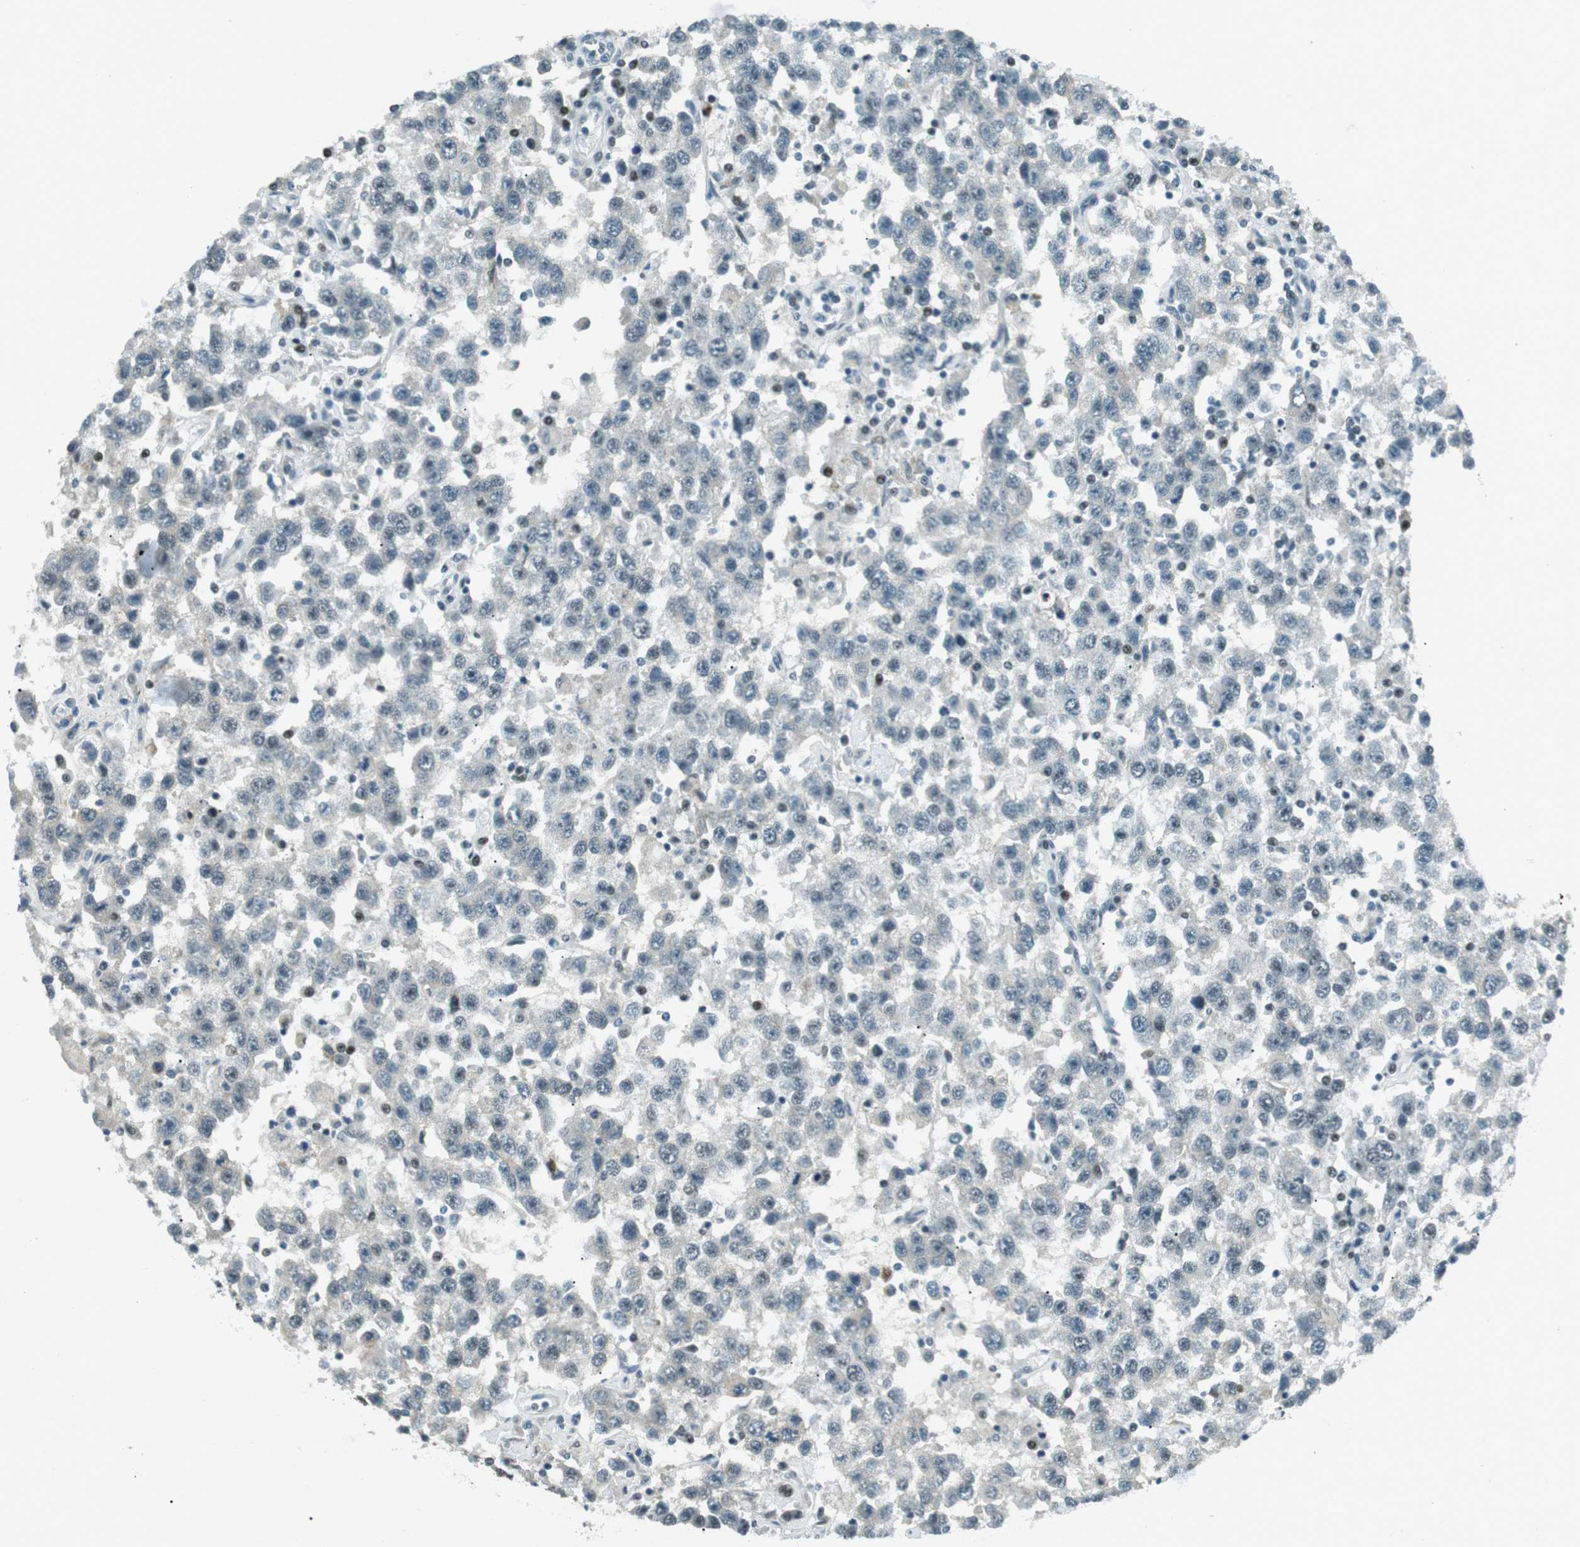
{"staining": {"intensity": "negative", "quantity": "none", "location": "none"}, "tissue": "testis cancer", "cell_type": "Tumor cells", "image_type": "cancer", "snomed": [{"axis": "morphology", "description": "Seminoma, NOS"}, {"axis": "topography", "description": "Testis"}], "caption": "IHC histopathology image of human testis cancer (seminoma) stained for a protein (brown), which exhibits no expression in tumor cells.", "gene": "PJA1", "patient": {"sex": "male", "age": 41}}